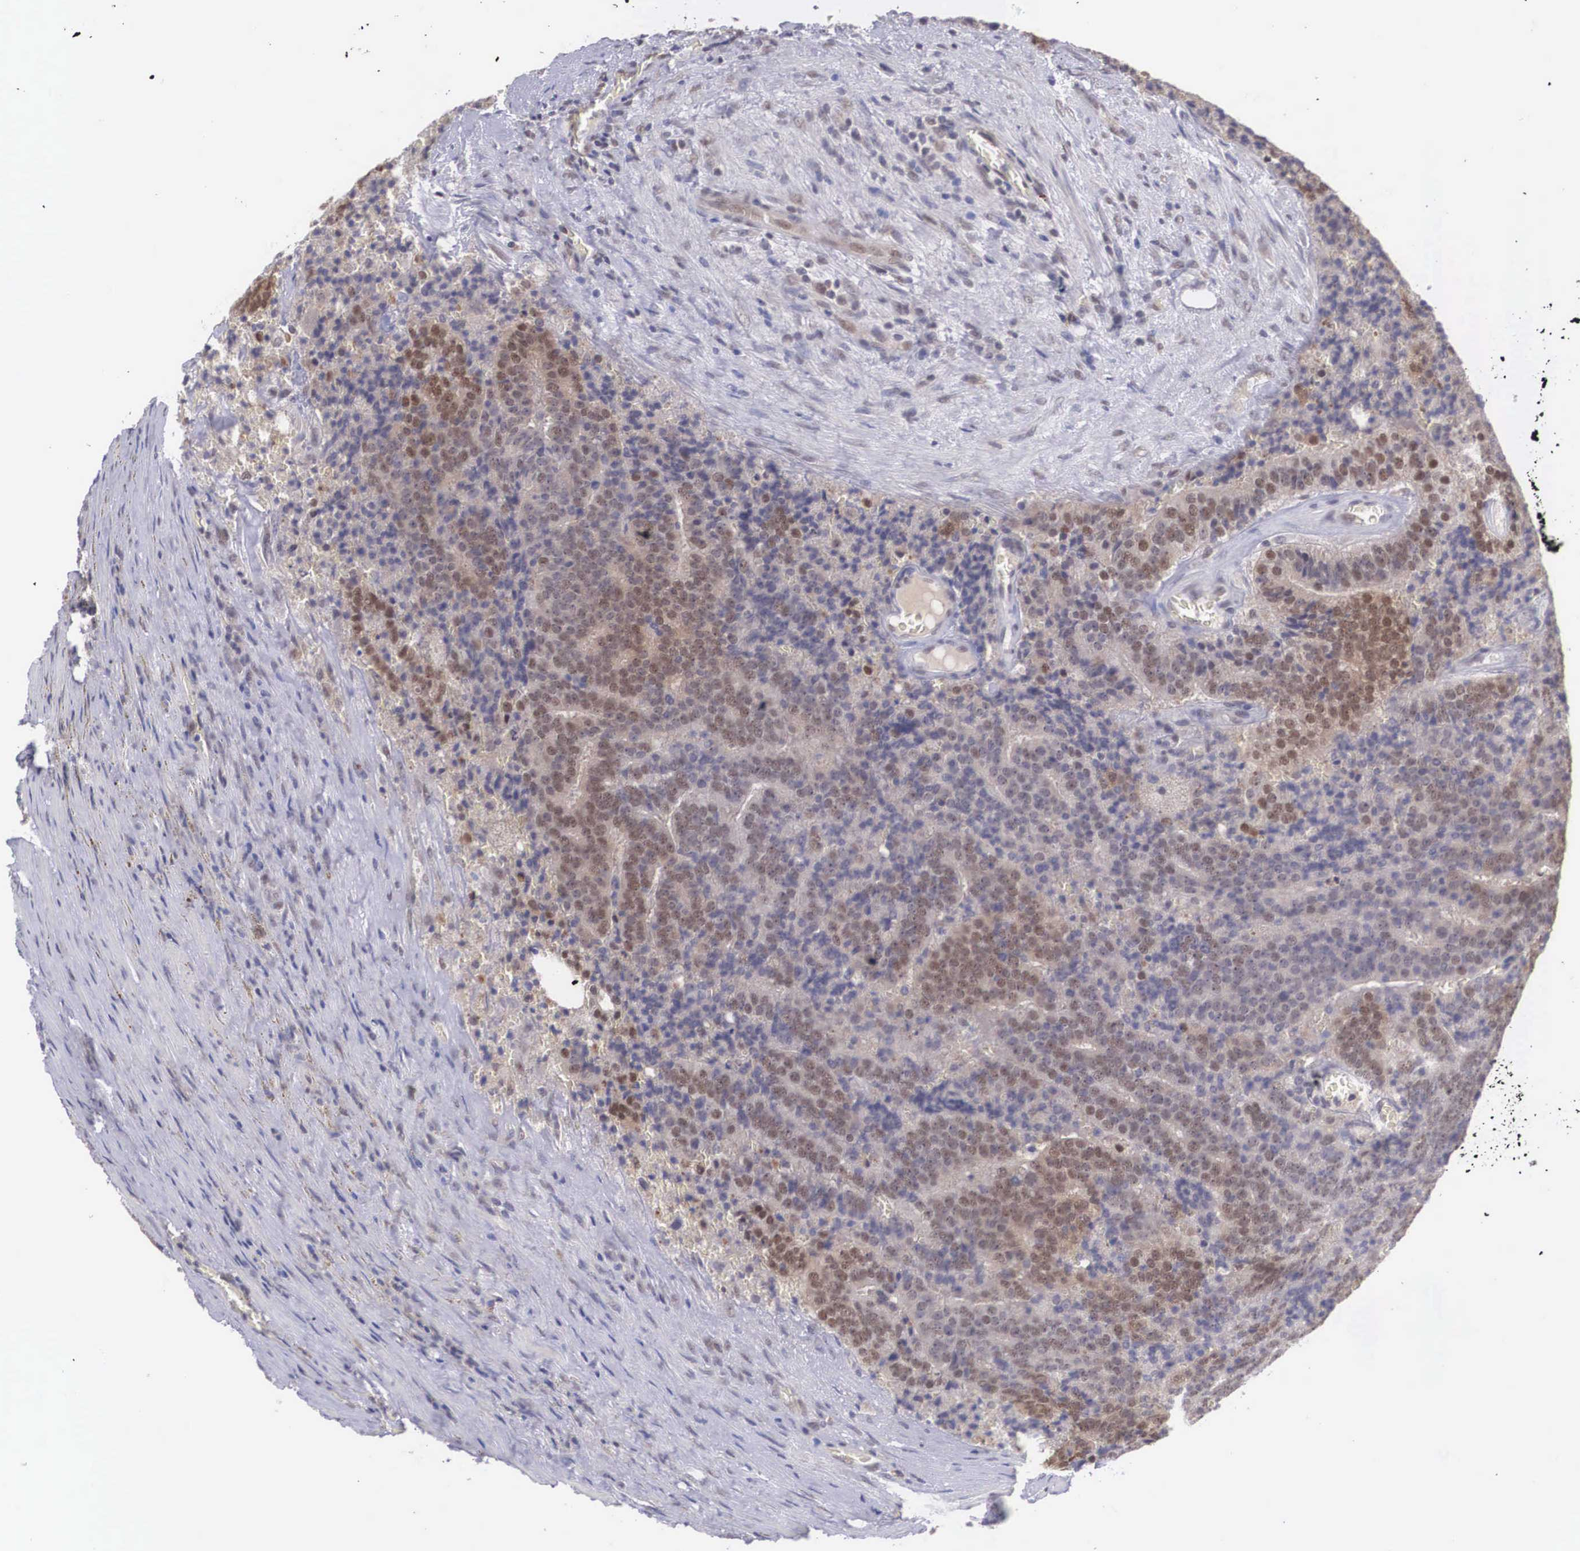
{"staining": {"intensity": "moderate", "quantity": ">75%", "location": "cytoplasmic/membranous,nuclear"}, "tissue": "prostate cancer", "cell_type": "Tumor cells", "image_type": "cancer", "snomed": [{"axis": "morphology", "description": "Adenocarcinoma, Medium grade"}, {"axis": "topography", "description": "Prostate"}], "caption": "Protein staining of prostate medium-grade adenocarcinoma tissue reveals moderate cytoplasmic/membranous and nuclear positivity in about >75% of tumor cells.", "gene": "NINL", "patient": {"sex": "male", "age": 65}}